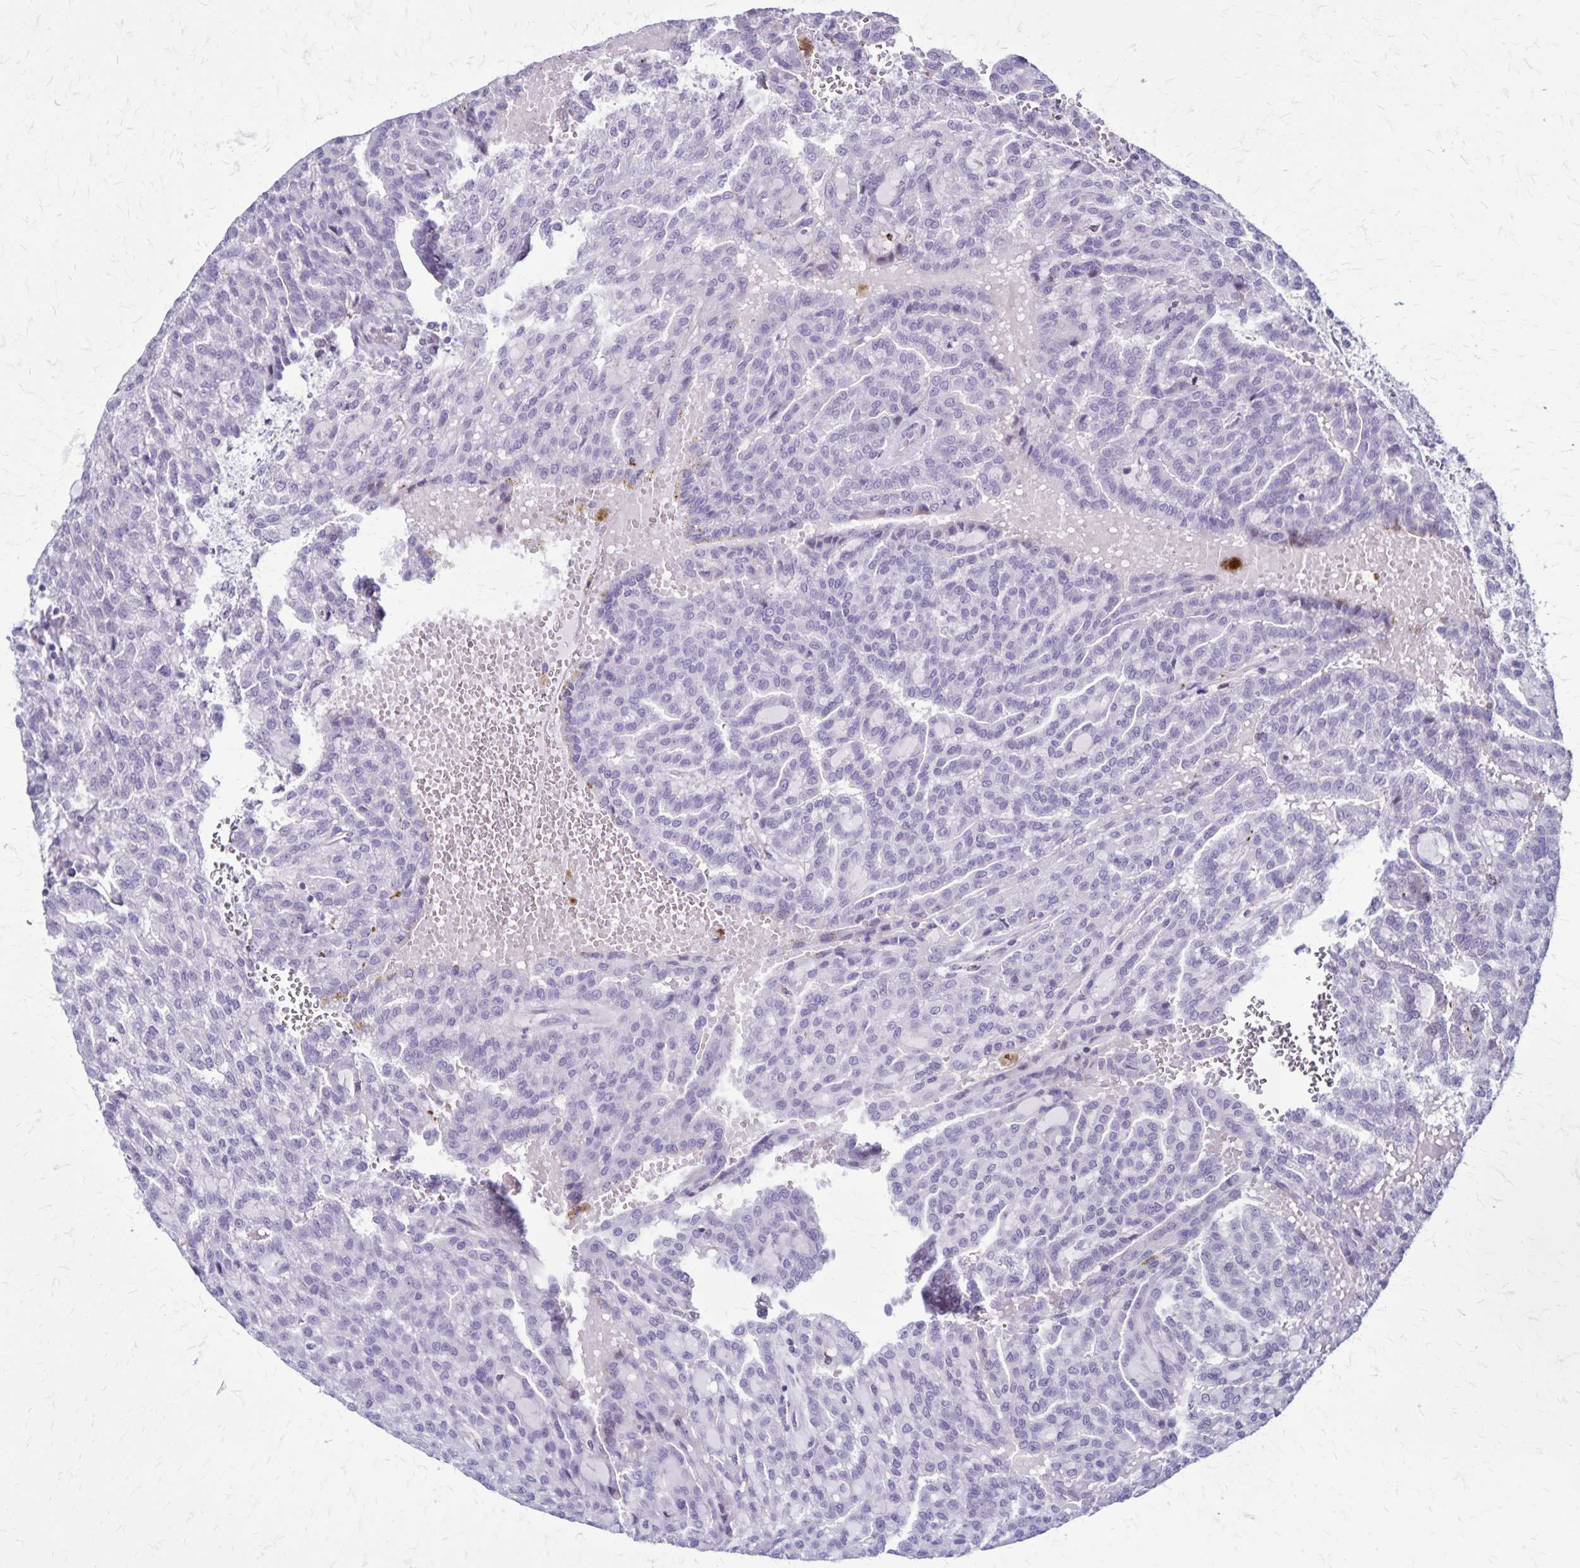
{"staining": {"intensity": "negative", "quantity": "none", "location": "none"}, "tissue": "renal cancer", "cell_type": "Tumor cells", "image_type": "cancer", "snomed": [{"axis": "morphology", "description": "Adenocarcinoma, NOS"}, {"axis": "topography", "description": "Kidney"}], "caption": "Protein analysis of adenocarcinoma (renal) displays no significant positivity in tumor cells.", "gene": "OR51B5", "patient": {"sex": "male", "age": 63}}